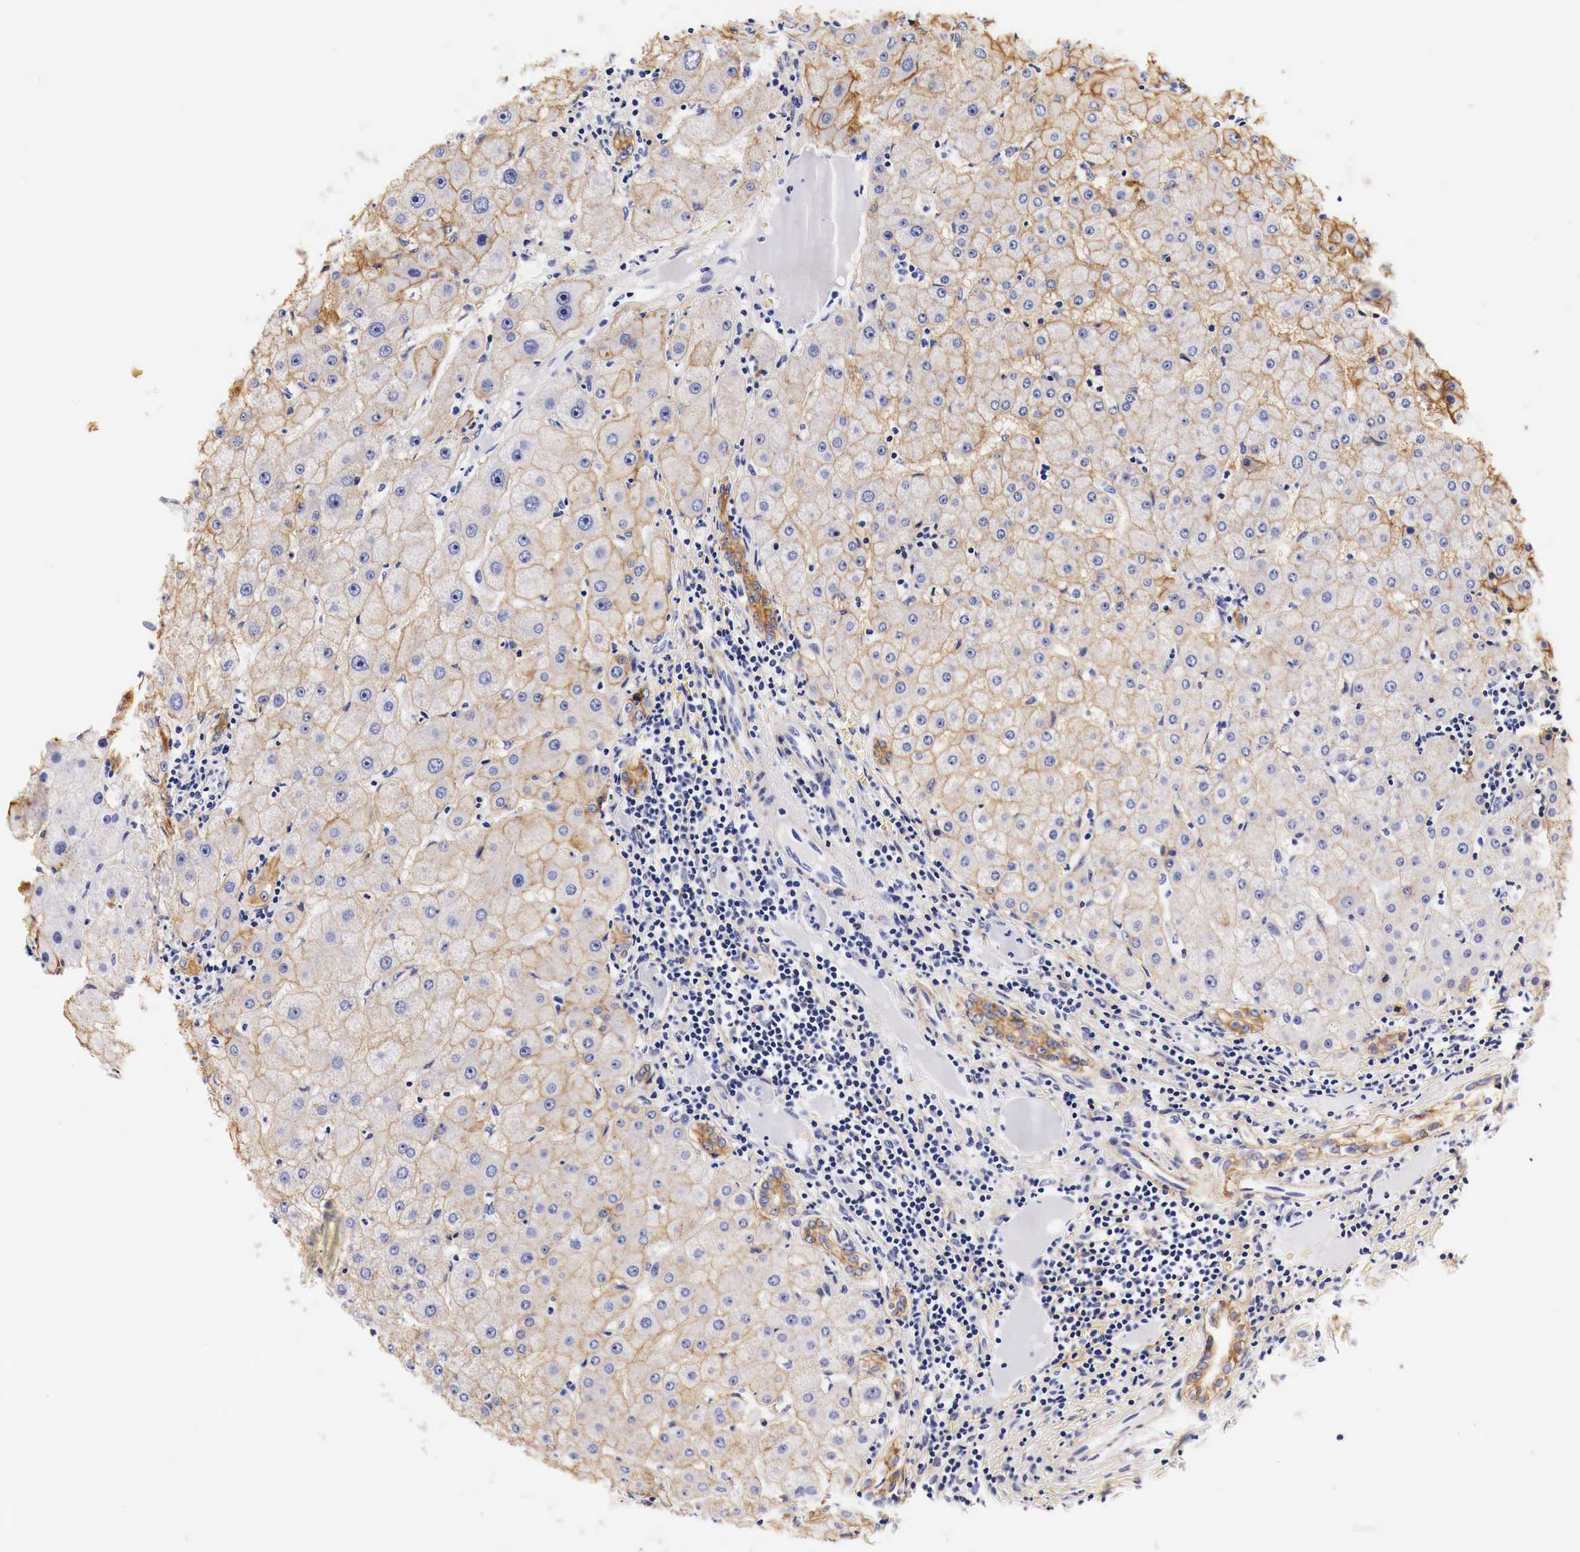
{"staining": {"intensity": "moderate", "quantity": "25%-75%", "location": "cytoplasmic/membranous"}, "tissue": "liver", "cell_type": "Cholangiocytes", "image_type": "normal", "snomed": [{"axis": "morphology", "description": "Normal tissue, NOS"}, {"axis": "topography", "description": "Liver"}], "caption": "The histopathology image demonstrates a brown stain indicating the presence of a protein in the cytoplasmic/membranous of cholangiocytes in liver. (IHC, brightfield microscopy, high magnification).", "gene": "EGFR", "patient": {"sex": "female", "age": 79}}